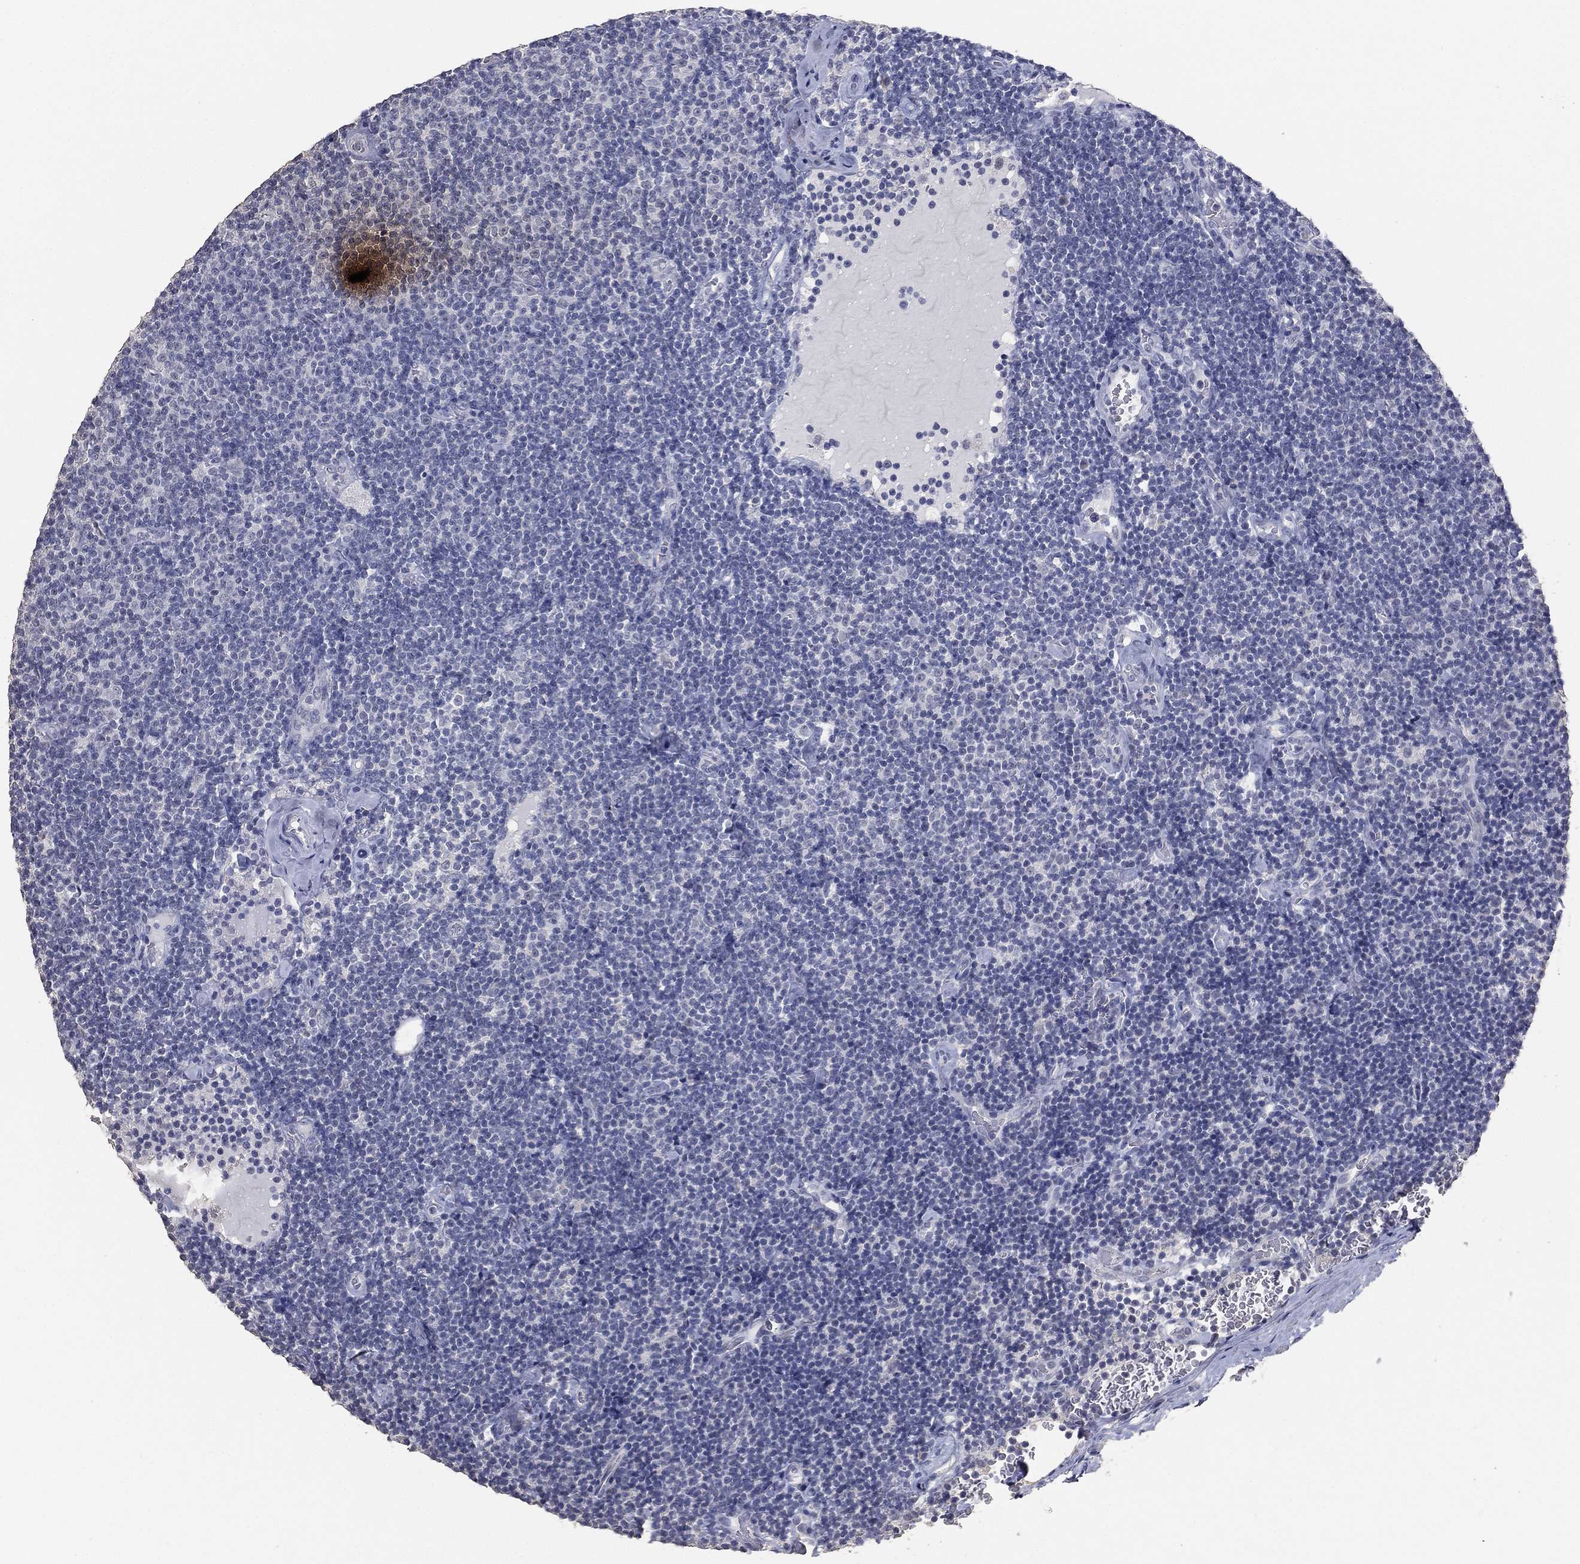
{"staining": {"intensity": "negative", "quantity": "none", "location": "none"}, "tissue": "lymphoma", "cell_type": "Tumor cells", "image_type": "cancer", "snomed": [{"axis": "morphology", "description": "Malignant lymphoma, non-Hodgkin's type, Low grade"}, {"axis": "topography", "description": "Lymph node"}], "caption": "IHC histopathology image of lymphoma stained for a protein (brown), which reveals no positivity in tumor cells.", "gene": "DSG1", "patient": {"sex": "male", "age": 81}}